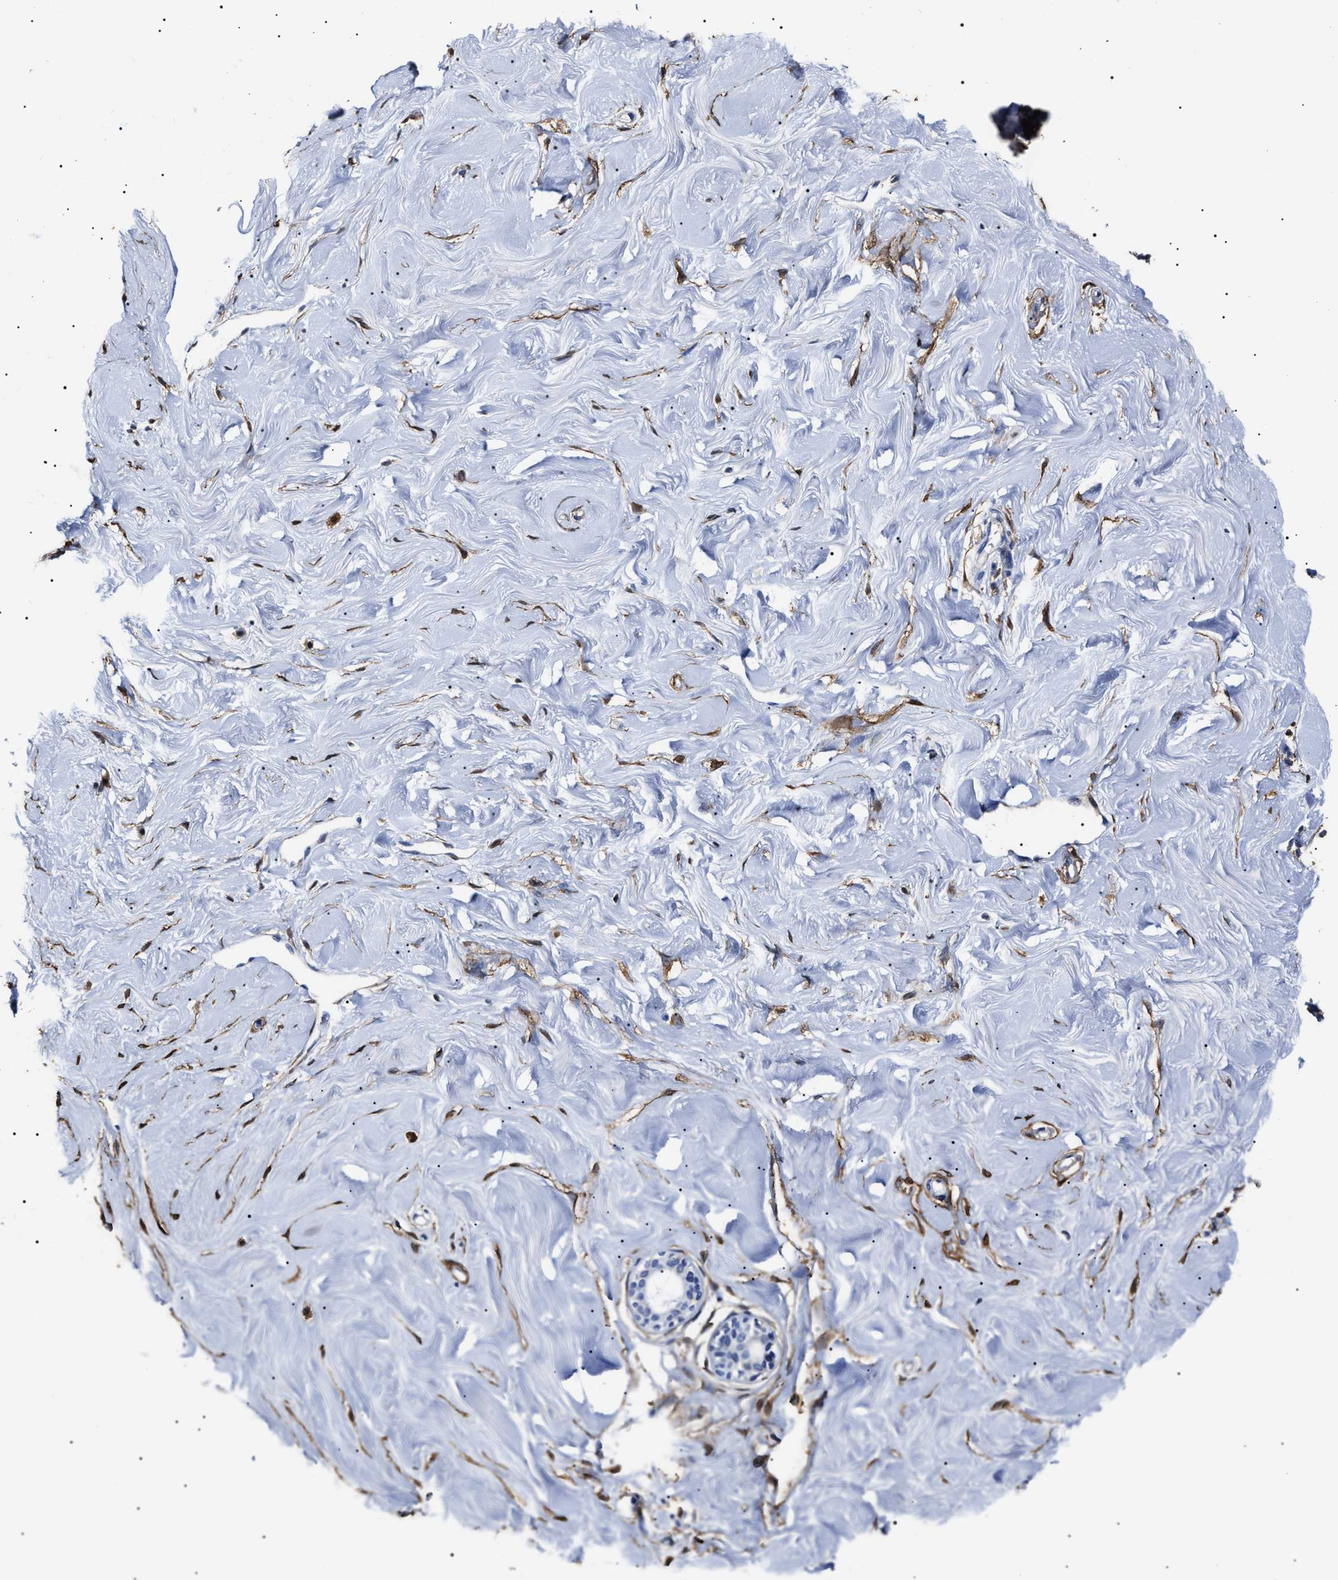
{"staining": {"intensity": "weak", "quantity": ">75%", "location": "cytoplasmic/membranous"}, "tissue": "breast", "cell_type": "Adipocytes", "image_type": "normal", "snomed": [{"axis": "morphology", "description": "Normal tissue, NOS"}, {"axis": "topography", "description": "Breast"}], "caption": "A brown stain highlights weak cytoplasmic/membranous positivity of a protein in adipocytes of normal breast. The protein is stained brown, and the nuclei are stained in blue (DAB IHC with brightfield microscopy, high magnification).", "gene": "ALDH1A1", "patient": {"sex": "female", "age": 23}}